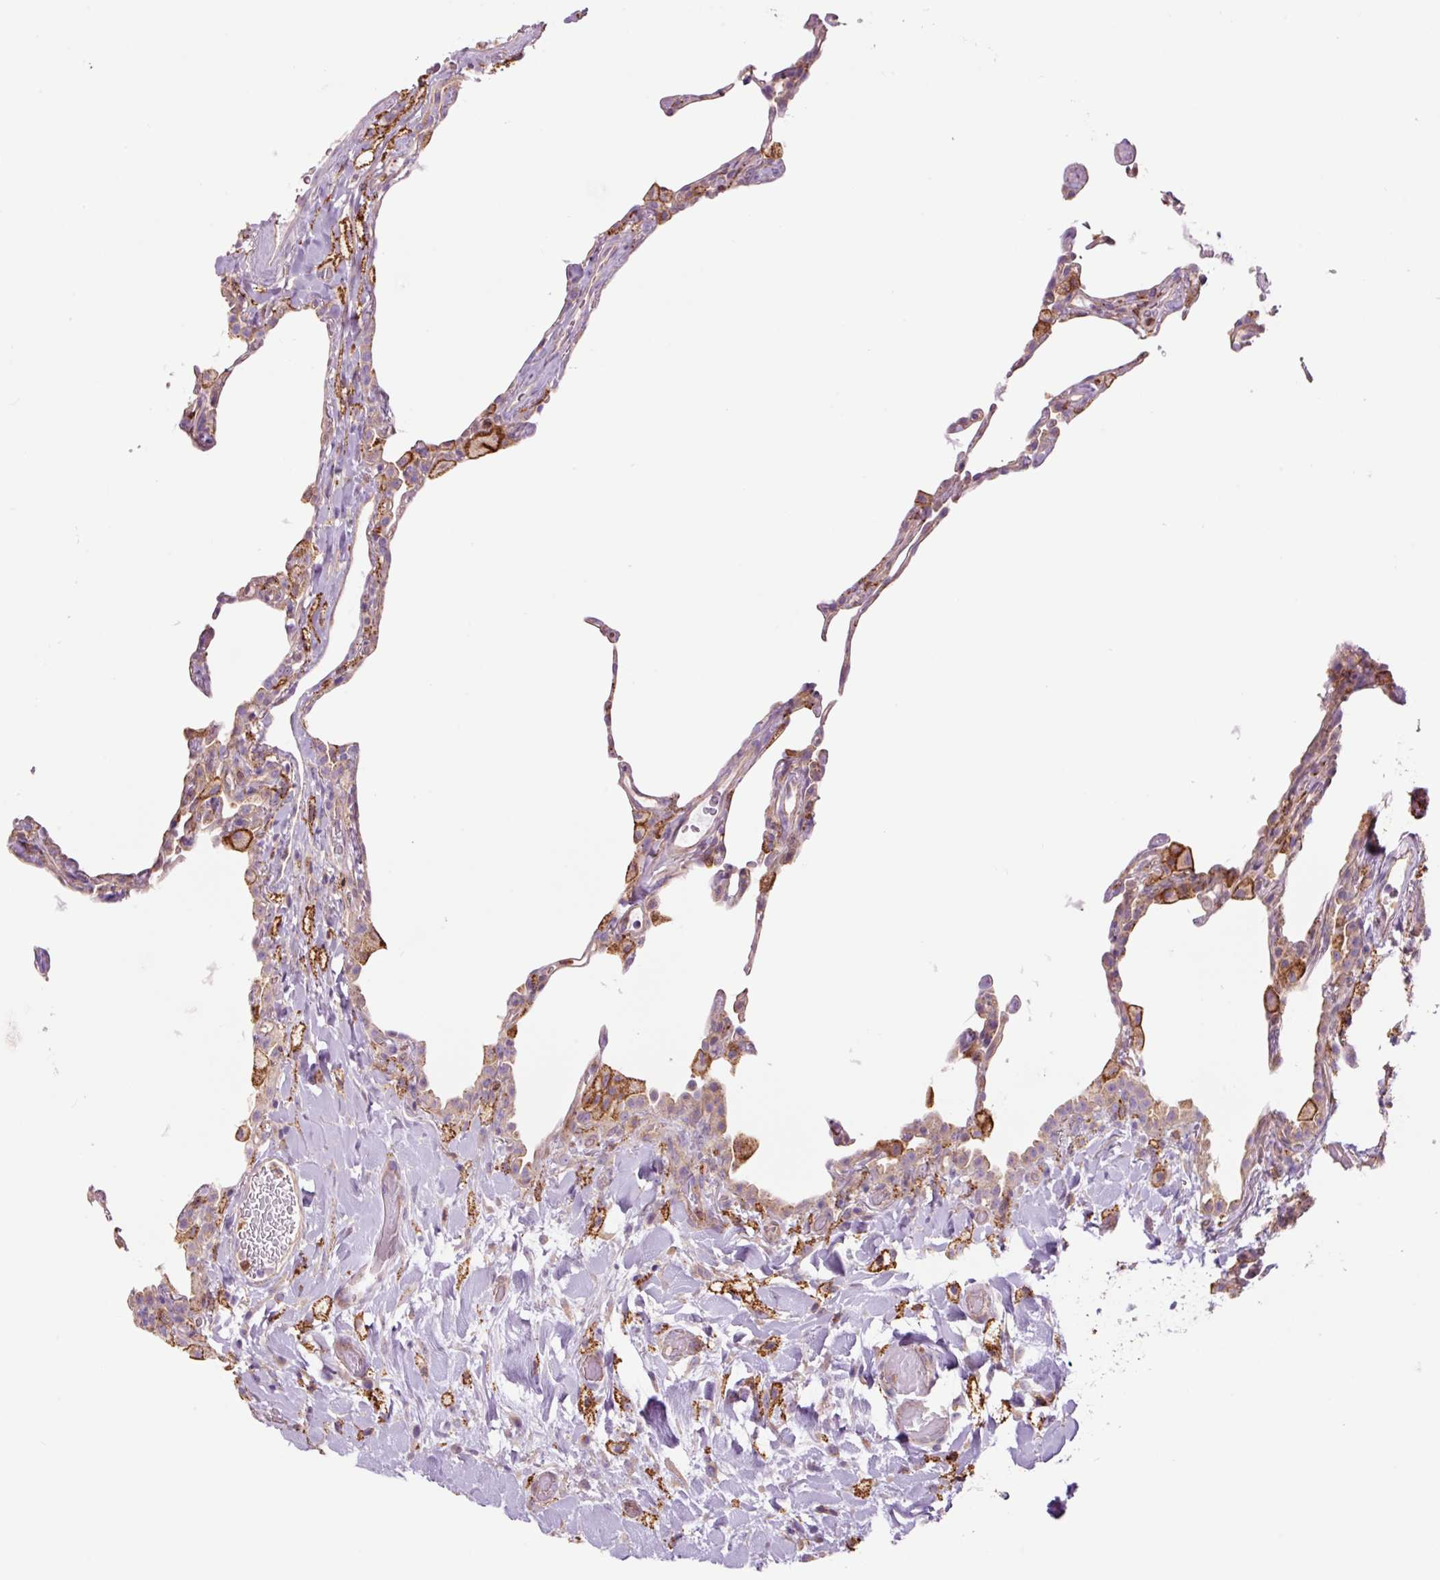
{"staining": {"intensity": "strong", "quantity": "<25%", "location": "cytoplasmic/membranous"}, "tissue": "lung", "cell_type": "Alveolar cells", "image_type": "normal", "snomed": [{"axis": "morphology", "description": "Normal tissue, NOS"}, {"axis": "topography", "description": "Lung"}], "caption": "A brown stain labels strong cytoplasmic/membranous positivity of a protein in alveolar cells of benign lung.", "gene": "SH2D6", "patient": {"sex": "female", "age": 57}}